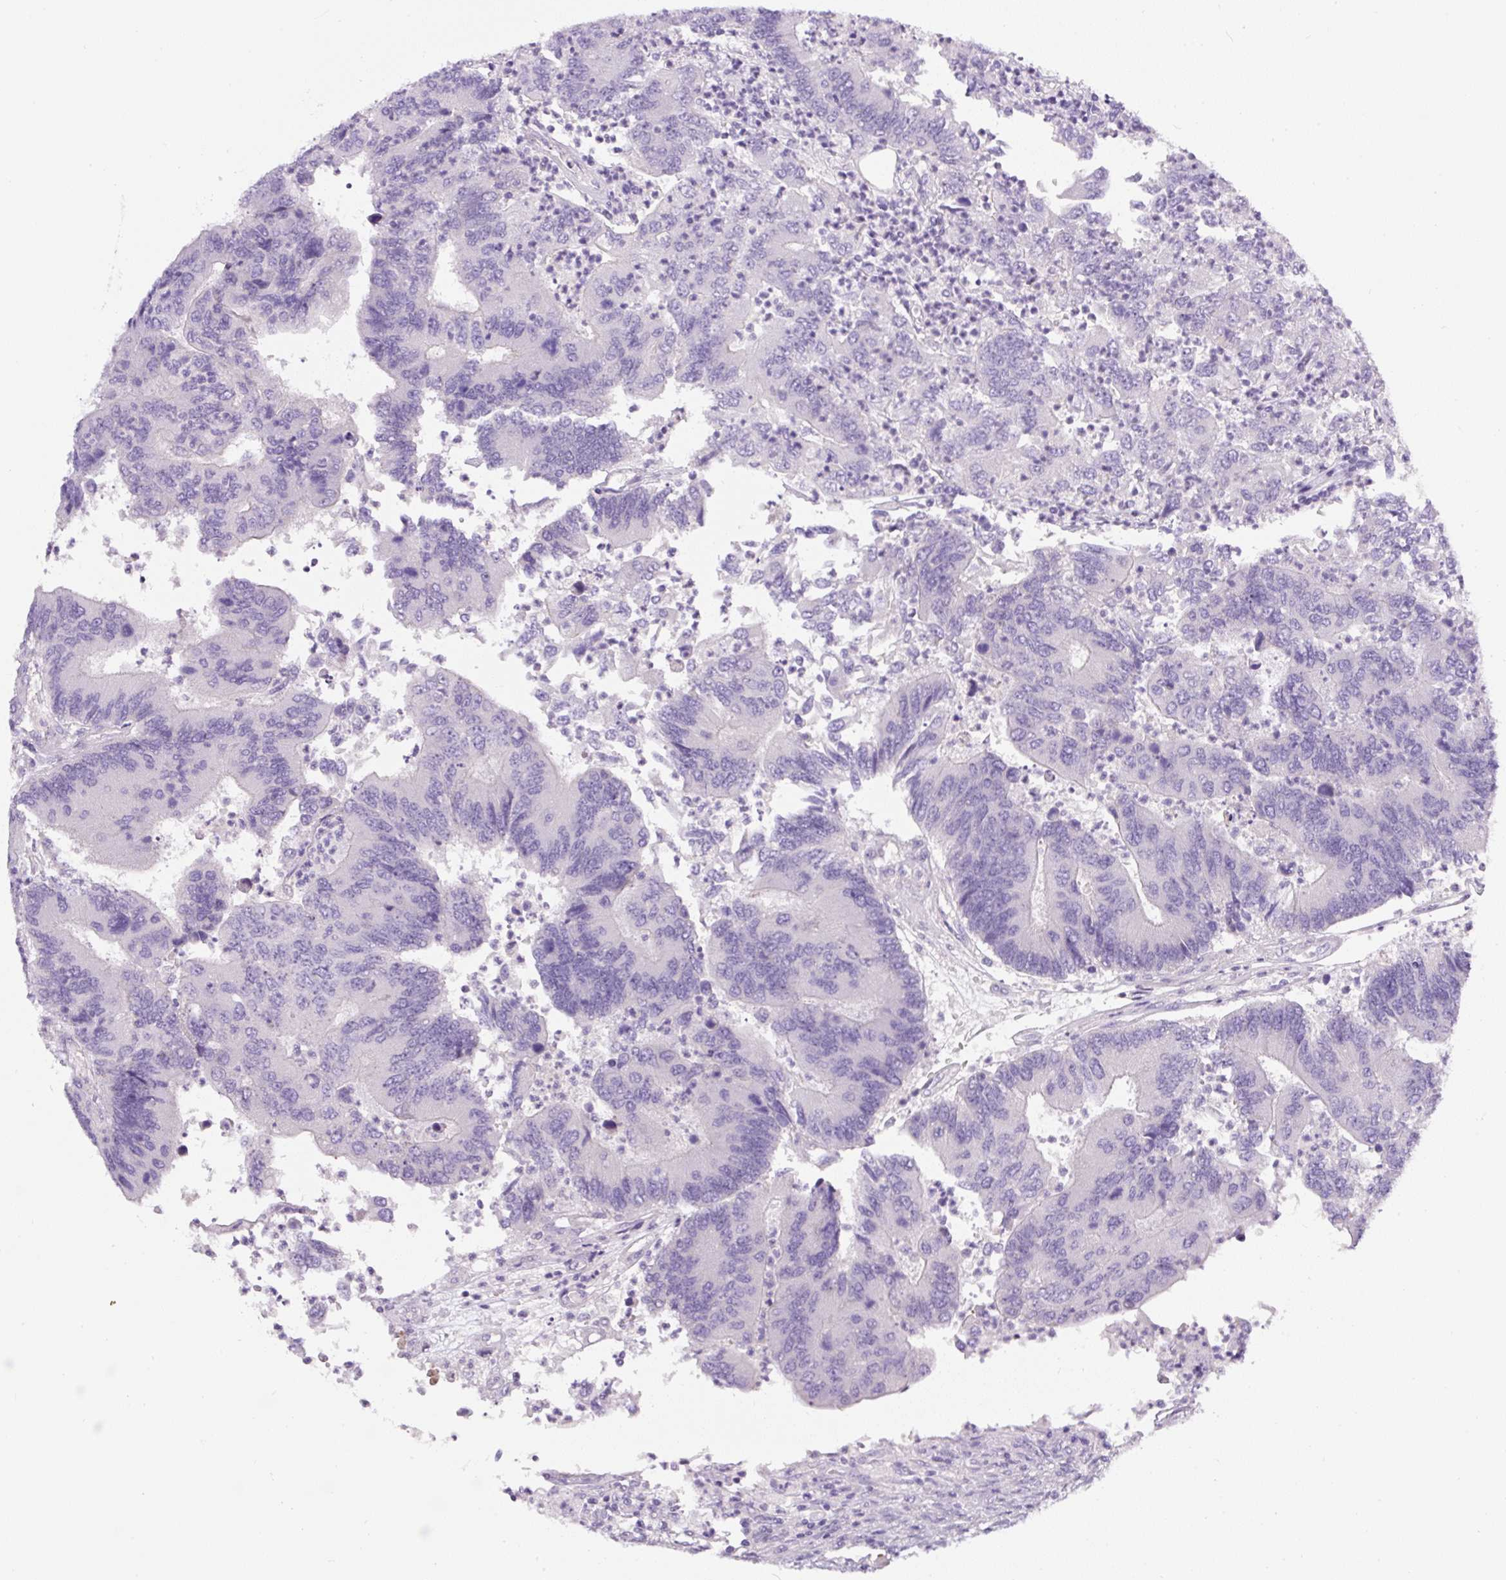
{"staining": {"intensity": "negative", "quantity": "none", "location": "none"}, "tissue": "colorectal cancer", "cell_type": "Tumor cells", "image_type": "cancer", "snomed": [{"axis": "morphology", "description": "Adenocarcinoma, NOS"}, {"axis": "topography", "description": "Colon"}], "caption": "Immunohistochemistry image of human adenocarcinoma (colorectal) stained for a protein (brown), which displays no staining in tumor cells. Nuclei are stained in blue.", "gene": "OR14A2", "patient": {"sex": "female", "age": 67}}